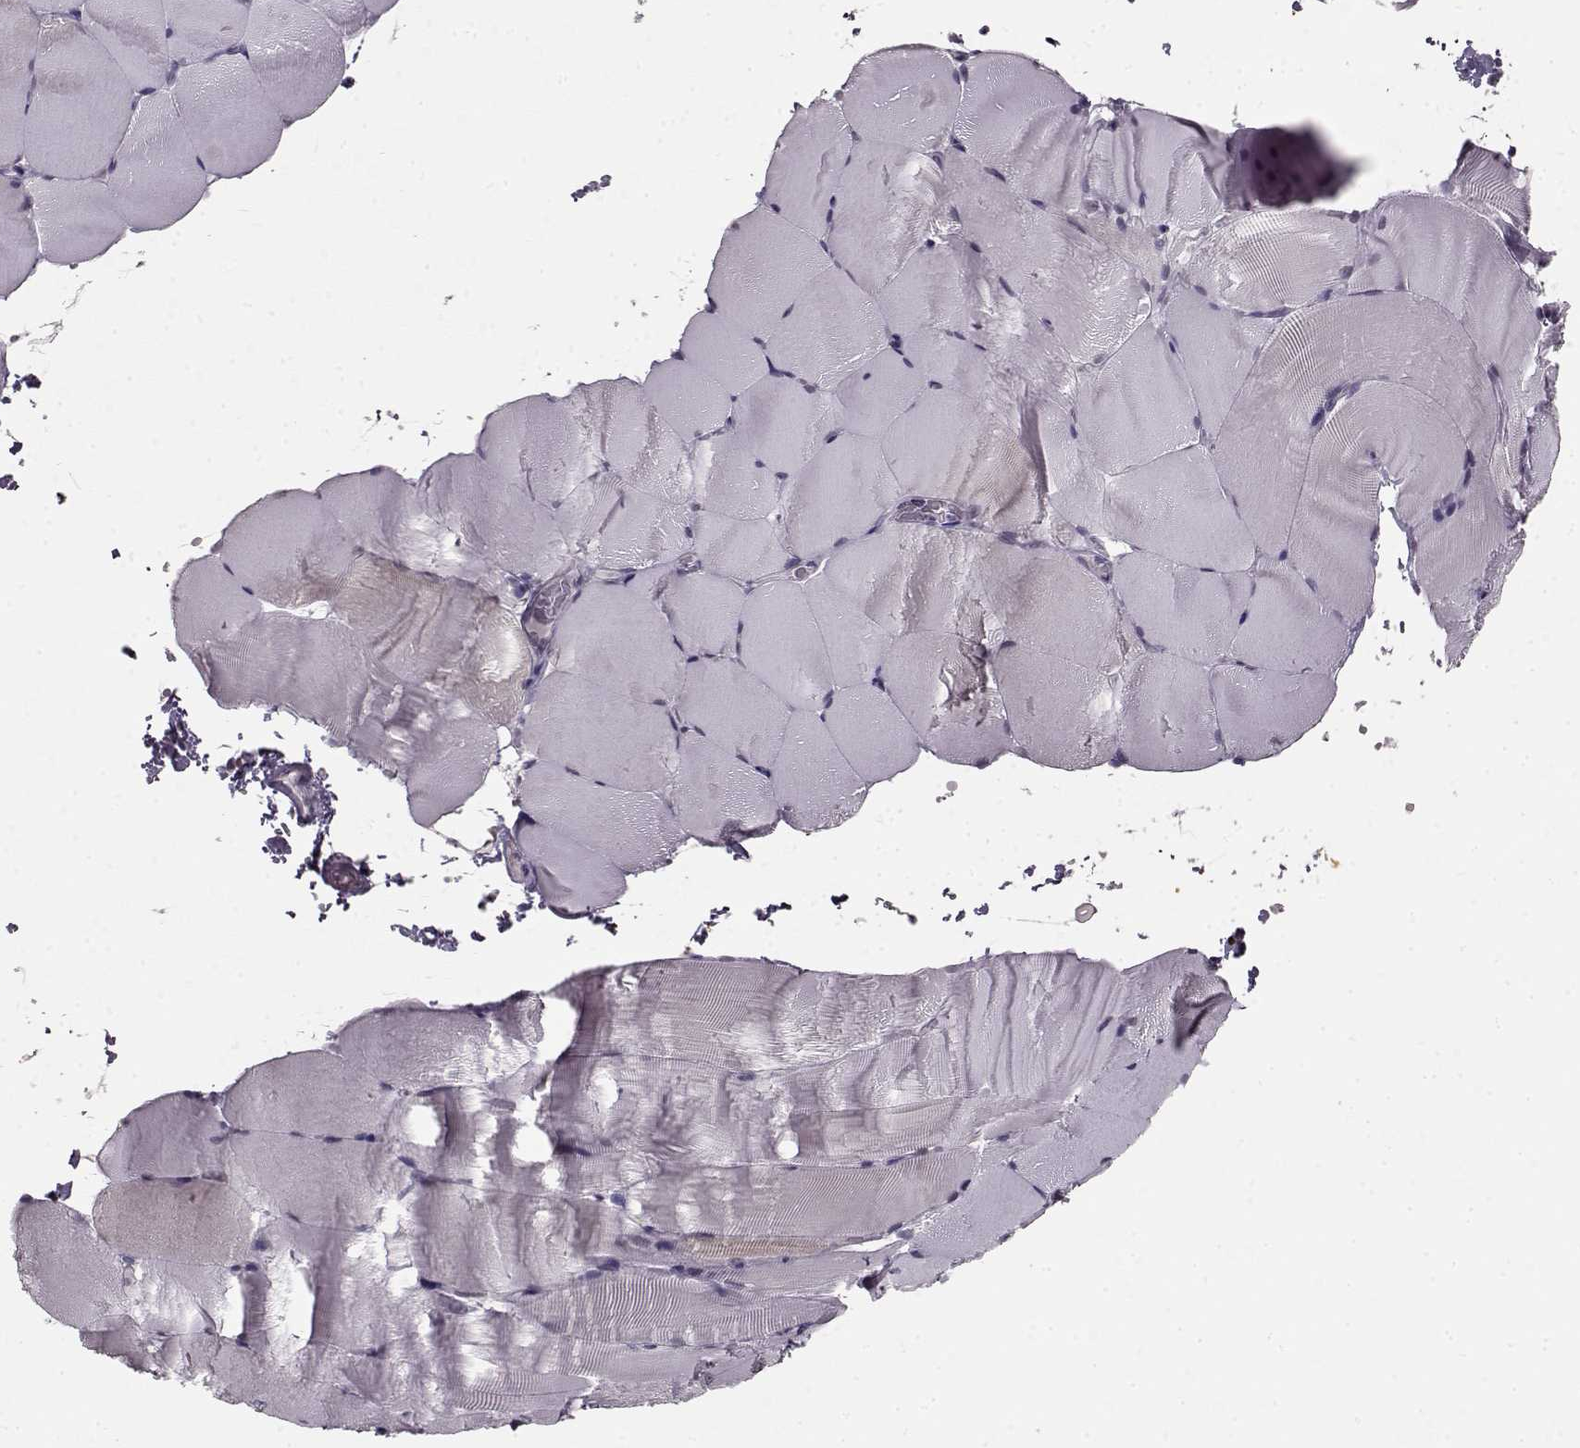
{"staining": {"intensity": "negative", "quantity": "none", "location": "none"}, "tissue": "skeletal muscle", "cell_type": "Myocytes", "image_type": "normal", "snomed": [{"axis": "morphology", "description": "Normal tissue, NOS"}, {"axis": "topography", "description": "Skeletal muscle"}], "caption": "Myocytes show no significant protein expression in benign skeletal muscle.", "gene": "RP1L1", "patient": {"sex": "female", "age": 37}}